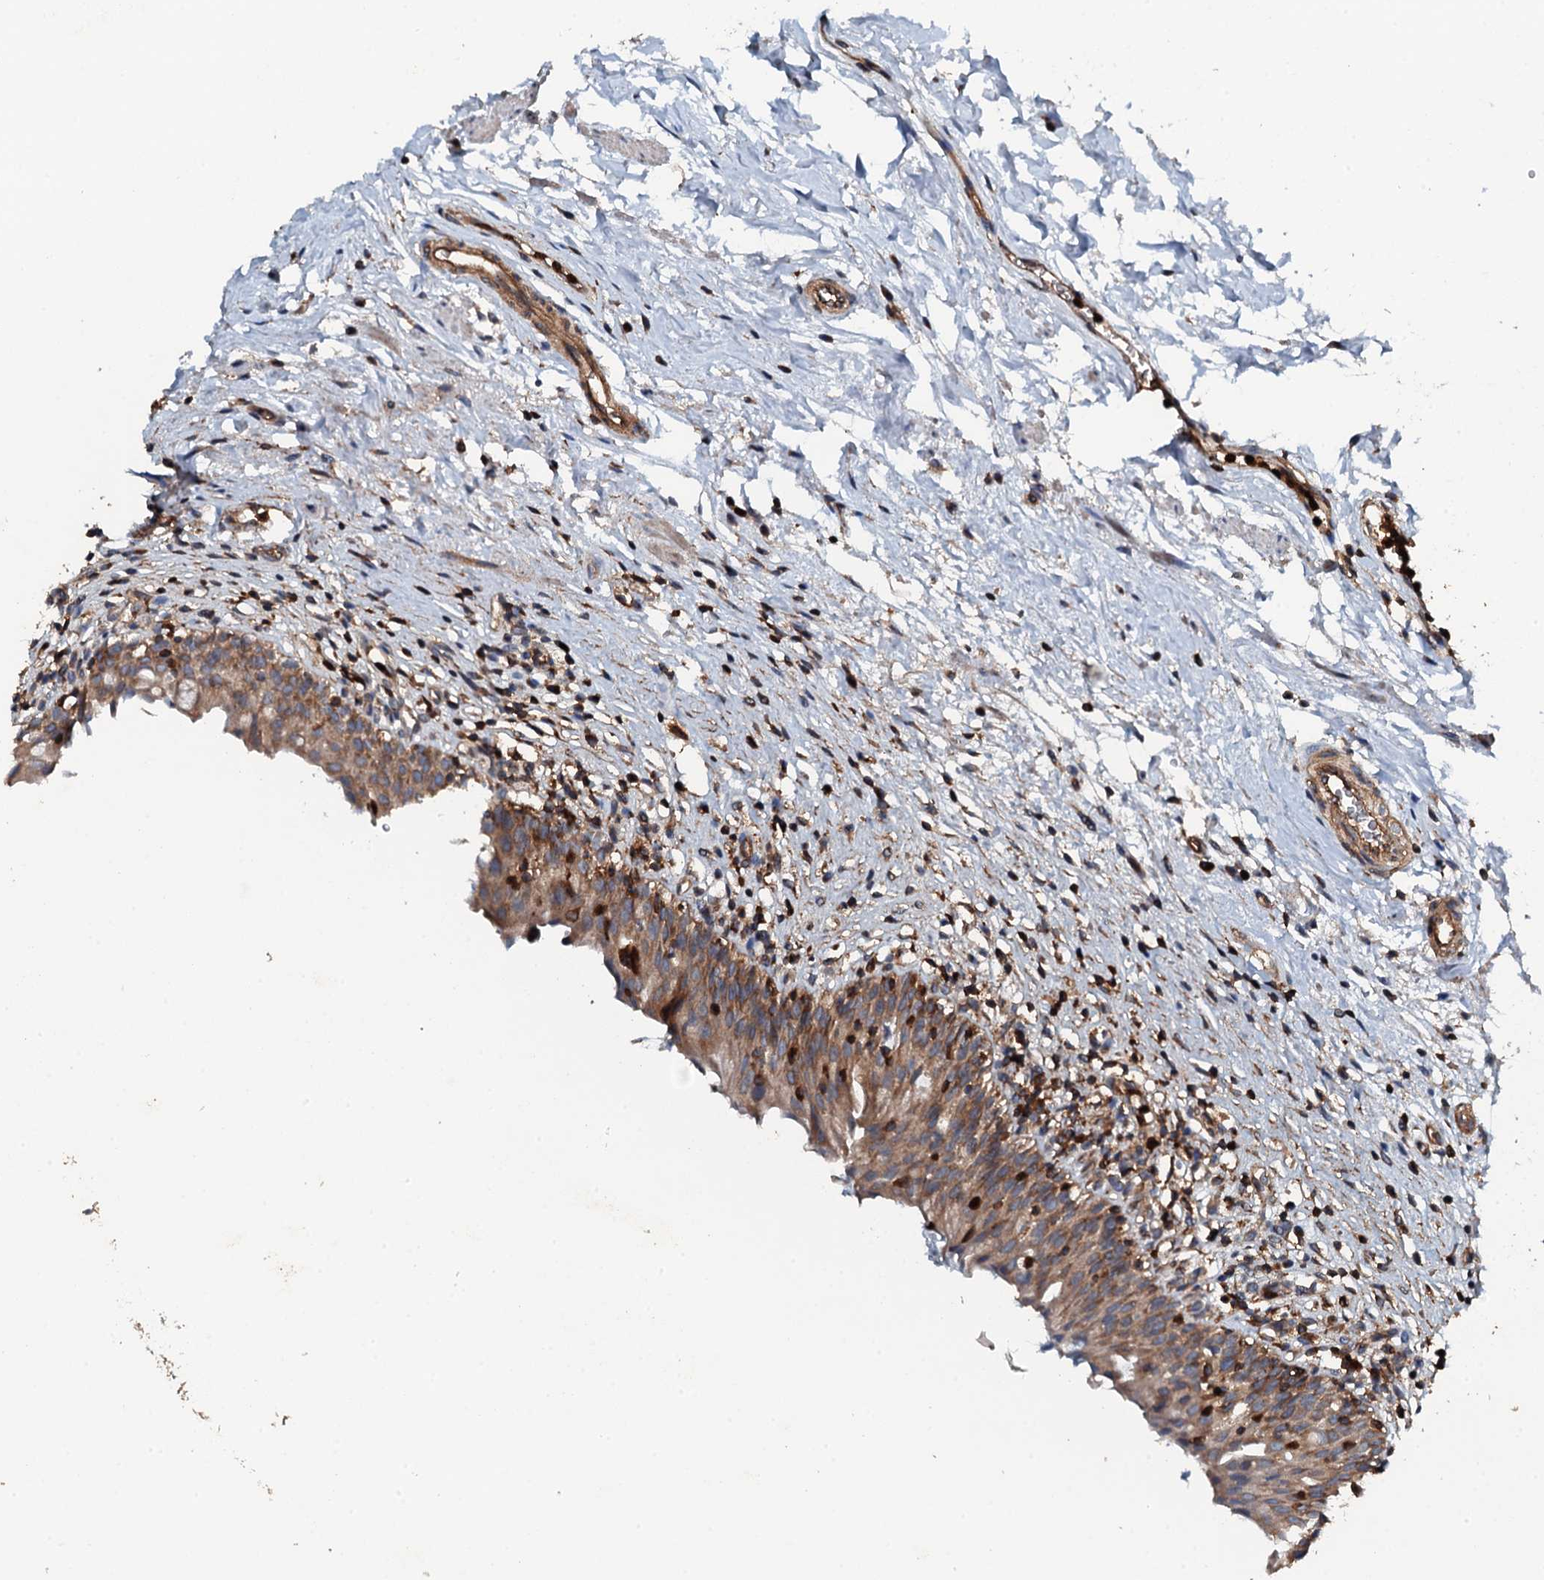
{"staining": {"intensity": "moderate", "quantity": ">75%", "location": "cytoplasmic/membranous"}, "tissue": "urinary bladder", "cell_type": "Urothelial cells", "image_type": "normal", "snomed": [{"axis": "morphology", "description": "Normal tissue, NOS"}, {"axis": "morphology", "description": "Inflammation, NOS"}, {"axis": "topography", "description": "Urinary bladder"}], "caption": "A brown stain shows moderate cytoplasmic/membranous staining of a protein in urothelial cells of normal human urinary bladder. The staining was performed using DAB (3,3'-diaminobenzidine) to visualize the protein expression in brown, while the nuclei were stained in blue with hematoxylin (Magnification: 20x).", "gene": "GRK2", "patient": {"sex": "male", "age": 63}}